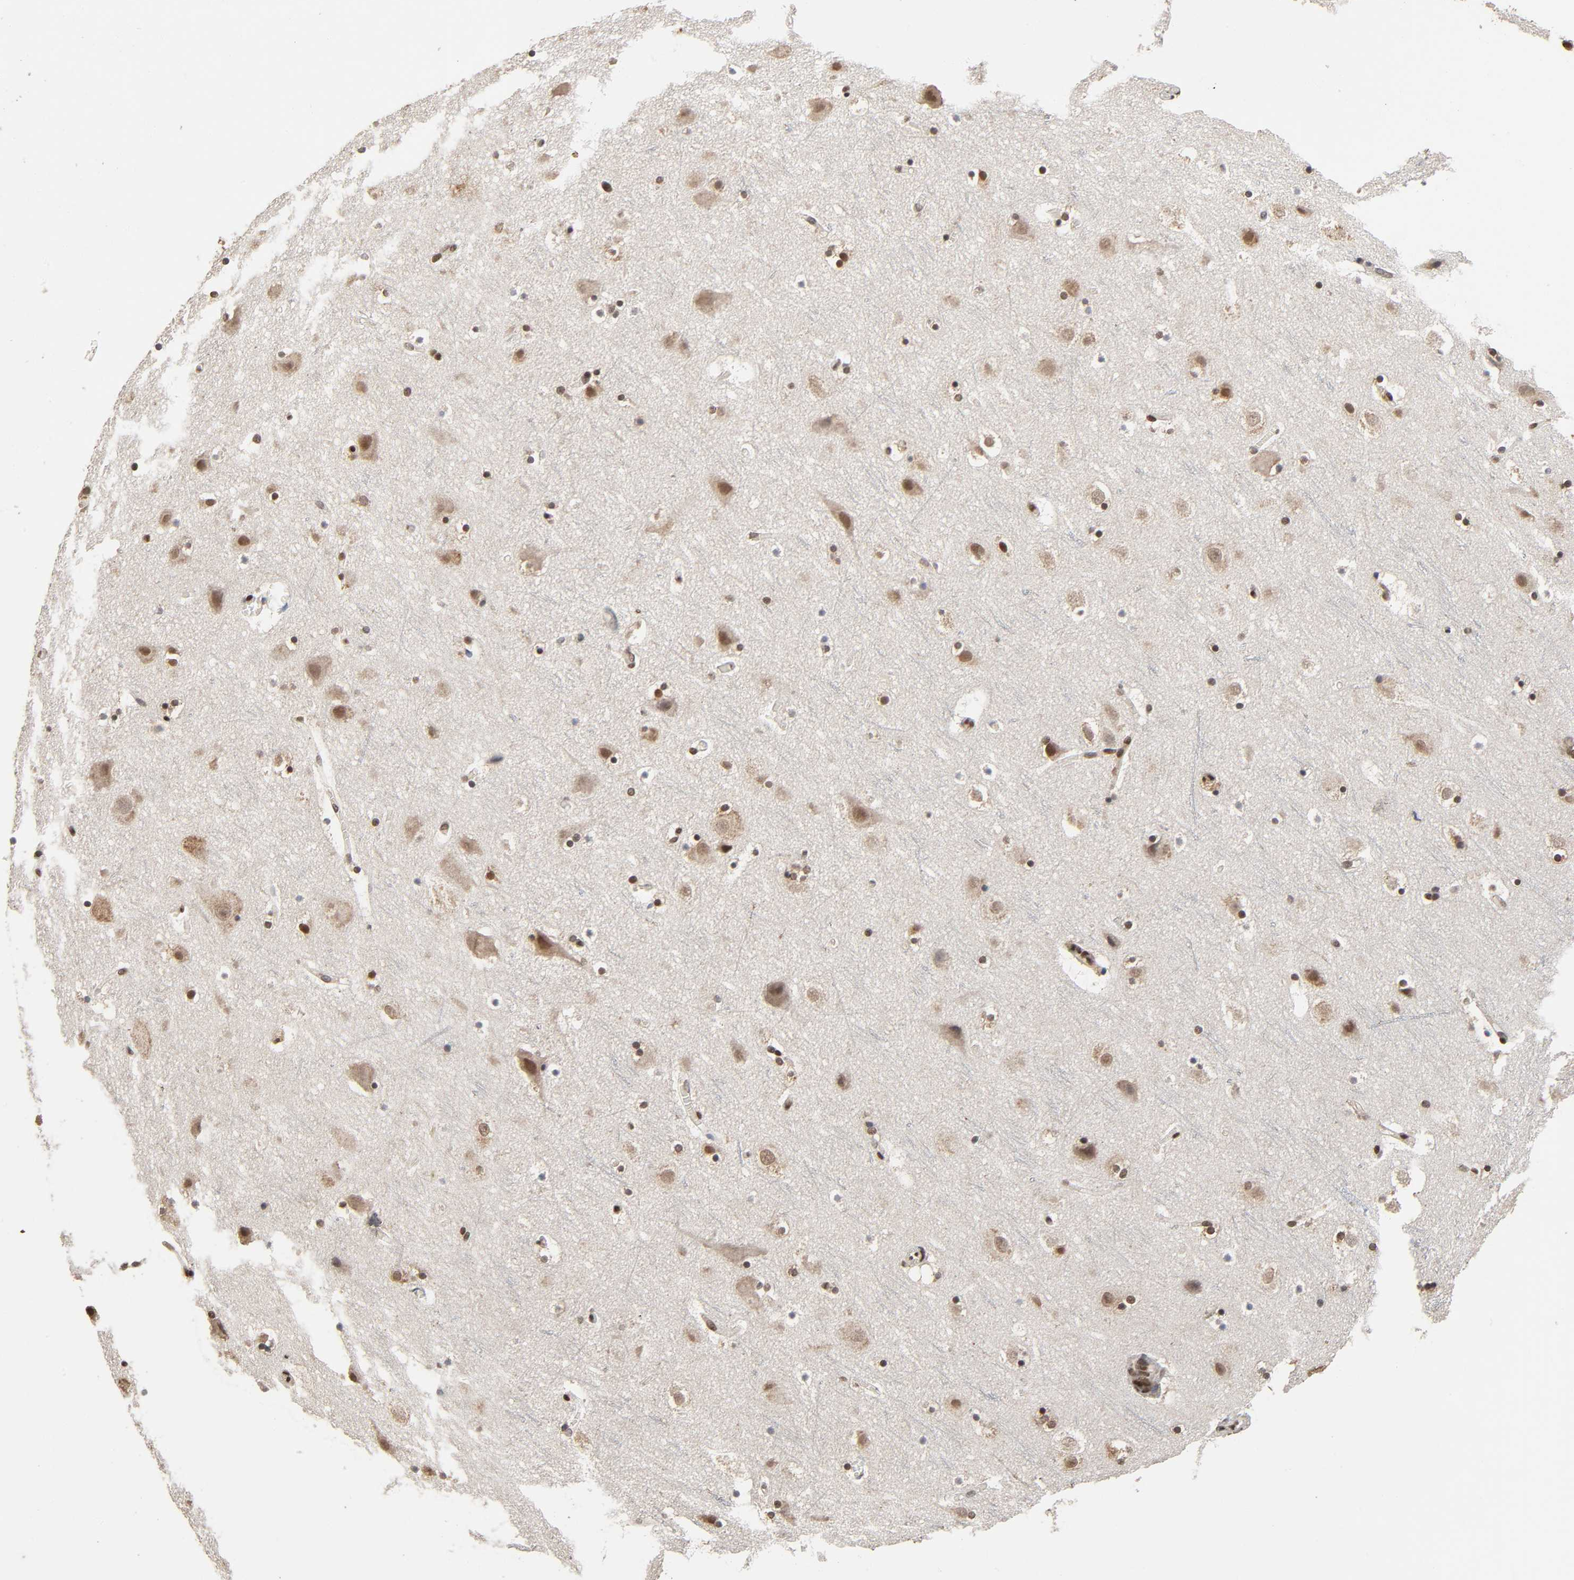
{"staining": {"intensity": "moderate", "quantity": ">75%", "location": "nuclear"}, "tissue": "cerebral cortex", "cell_type": "Endothelial cells", "image_type": "normal", "snomed": [{"axis": "morphology", "description": "Normal tissue, NOS"}, {"axis": "topography", "description": "Cerebral cortex"}], "caption": "About >75% of endothelial cells in benign cerebral cortex demonstrate moderate nuclear protein positivity as visualized by brown immunohistochemical staining.", "gene": "ZNF384", "patient": {"sex": "male", "age": 45}}